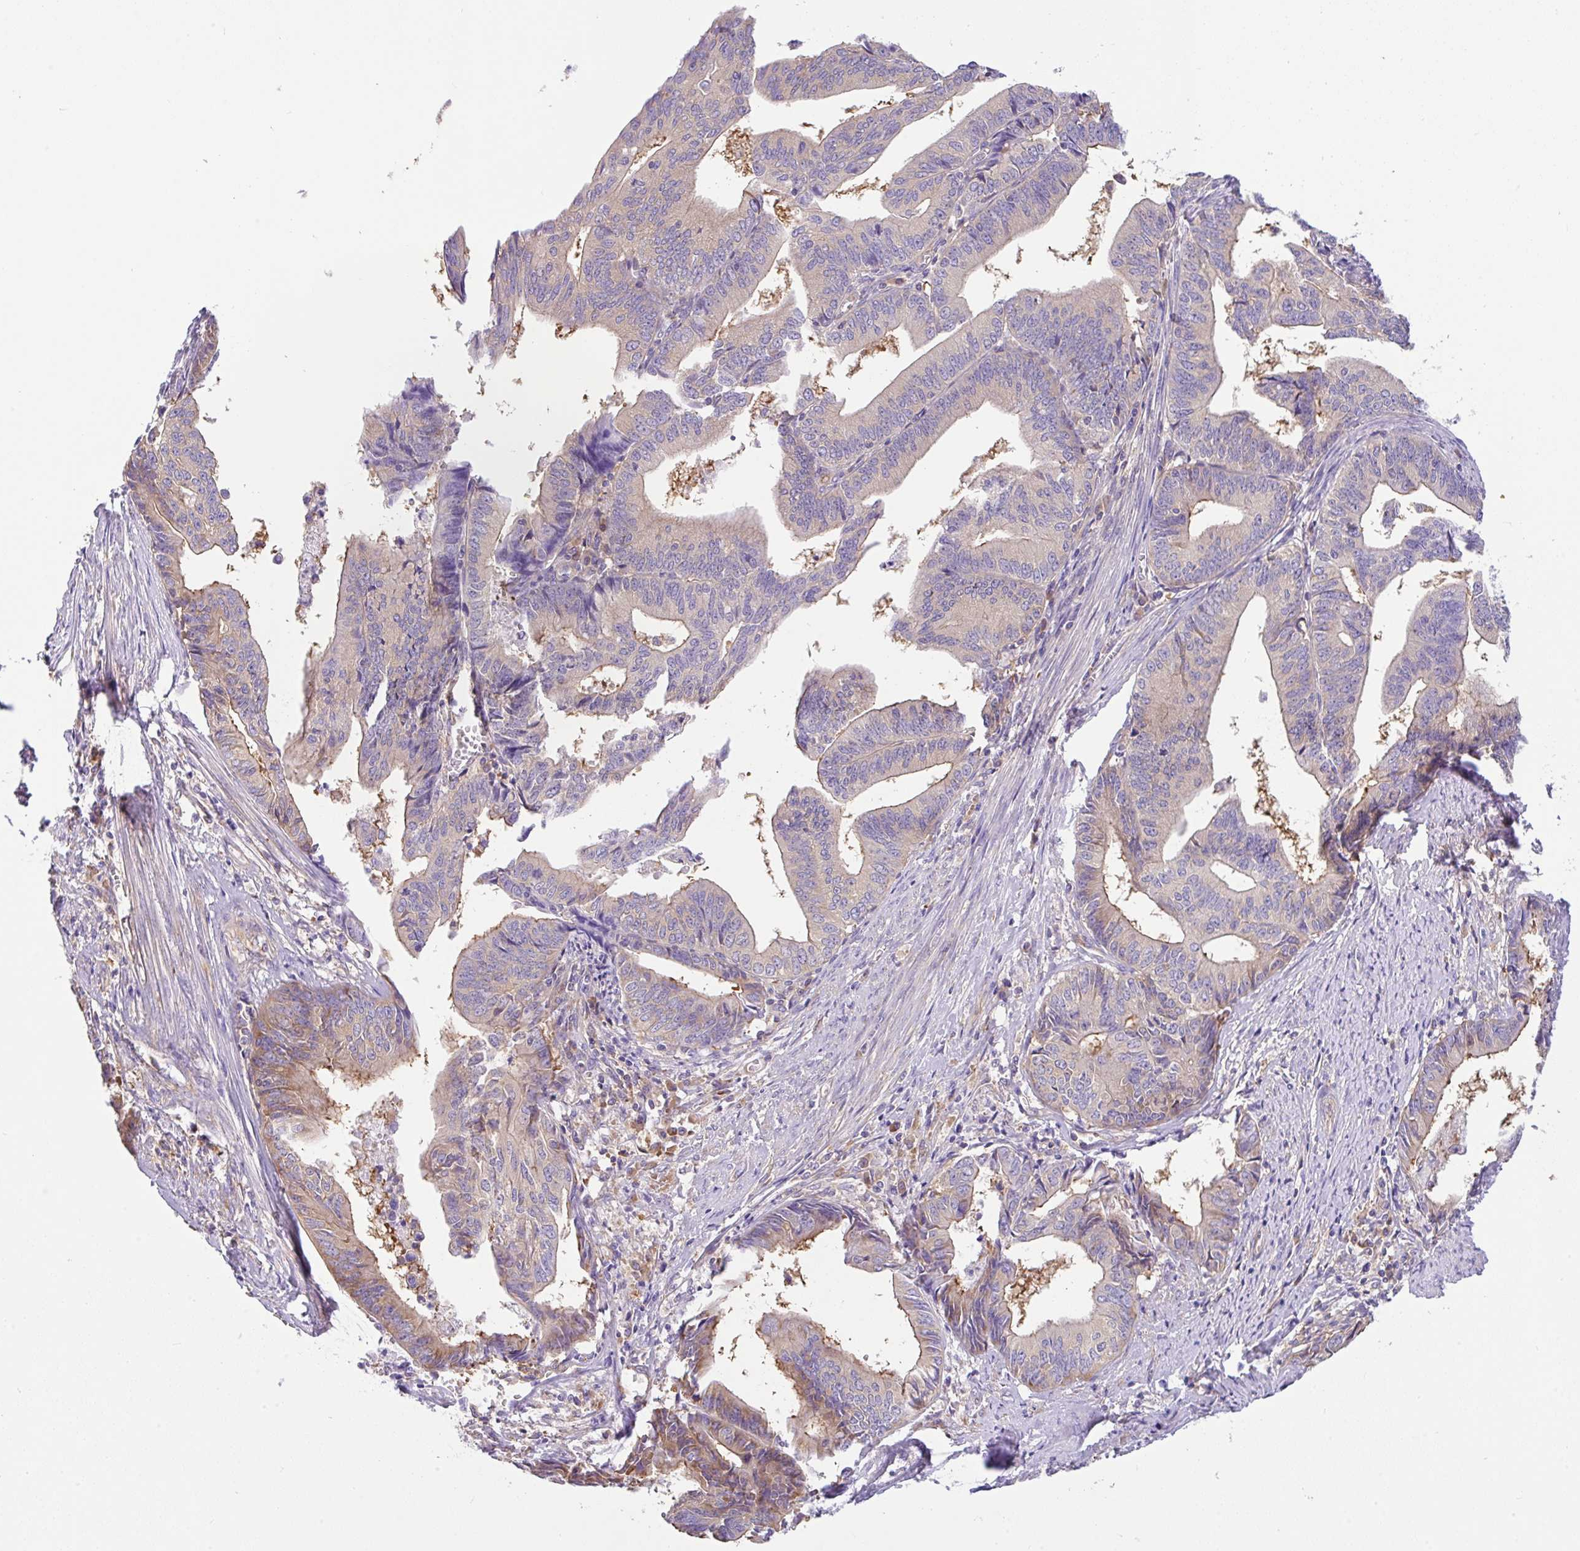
{"staining": {"intensity": "moderate", "quantity": "<25%", "location": "cytoplasmic/membranous"}, "tissue": "endometrial cancer", "cell_type": "Tumor cells", "image_type": "cancer", "snomed": [{"axis": "morphology", "description": "Adenocarcinoma, NOS"}, {"axis": "topography", "description": "Endometrium"}], "caption": "Protein positivity by immunohistochemistry reveals moderate cytoplasmic/membranous positivity in about <25% of tumor cells in adenocarcinoma (endometrial).", "gene": "GFPT2", "patient": {"sex": "female", "age": 65}}